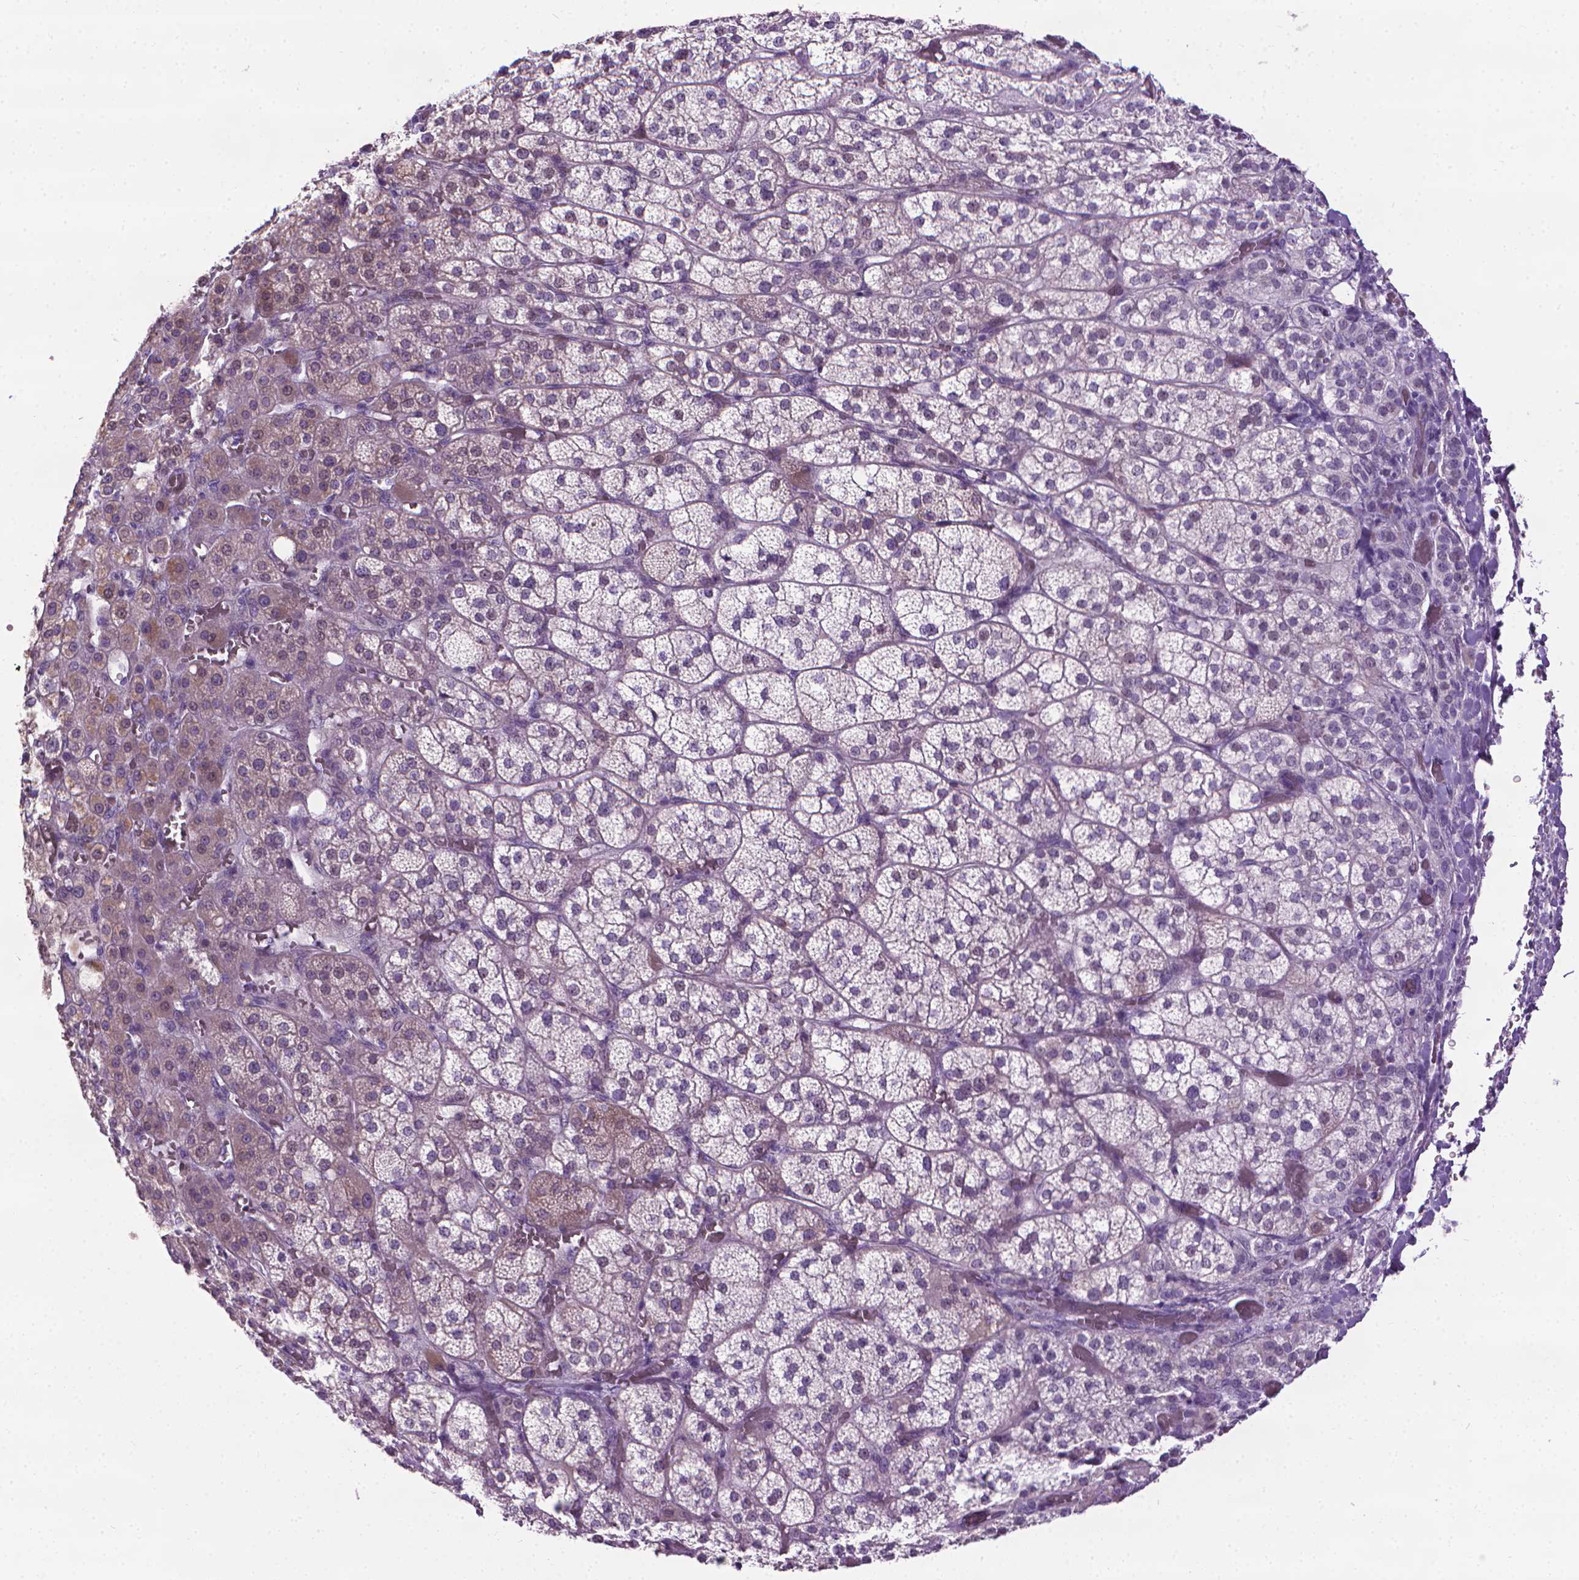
{"staining": {"intensity": "weak", "quantity": "<25%", "location": "cytoplasmic/membranous"}, "tissue": "adrenal gland", "cell_type": "Glandular cells", "image_type": "normal", "snomed": [{"axis": "morphology", "description": "Normal tissue, NOS"}, {"axis": "topography", "description": "Adrenal gland"}], "caption": "Immunohistochemistry (IHC) micrograph of normal adrenal gland: adrenal gland stained with DAB exhibits no significant protein staining in glandular cells. (Immunohistochemistry, brightfield microscopy, high magnification).", "gene": "DNAI7", "patient": {"sex": "female", "age": 60}}